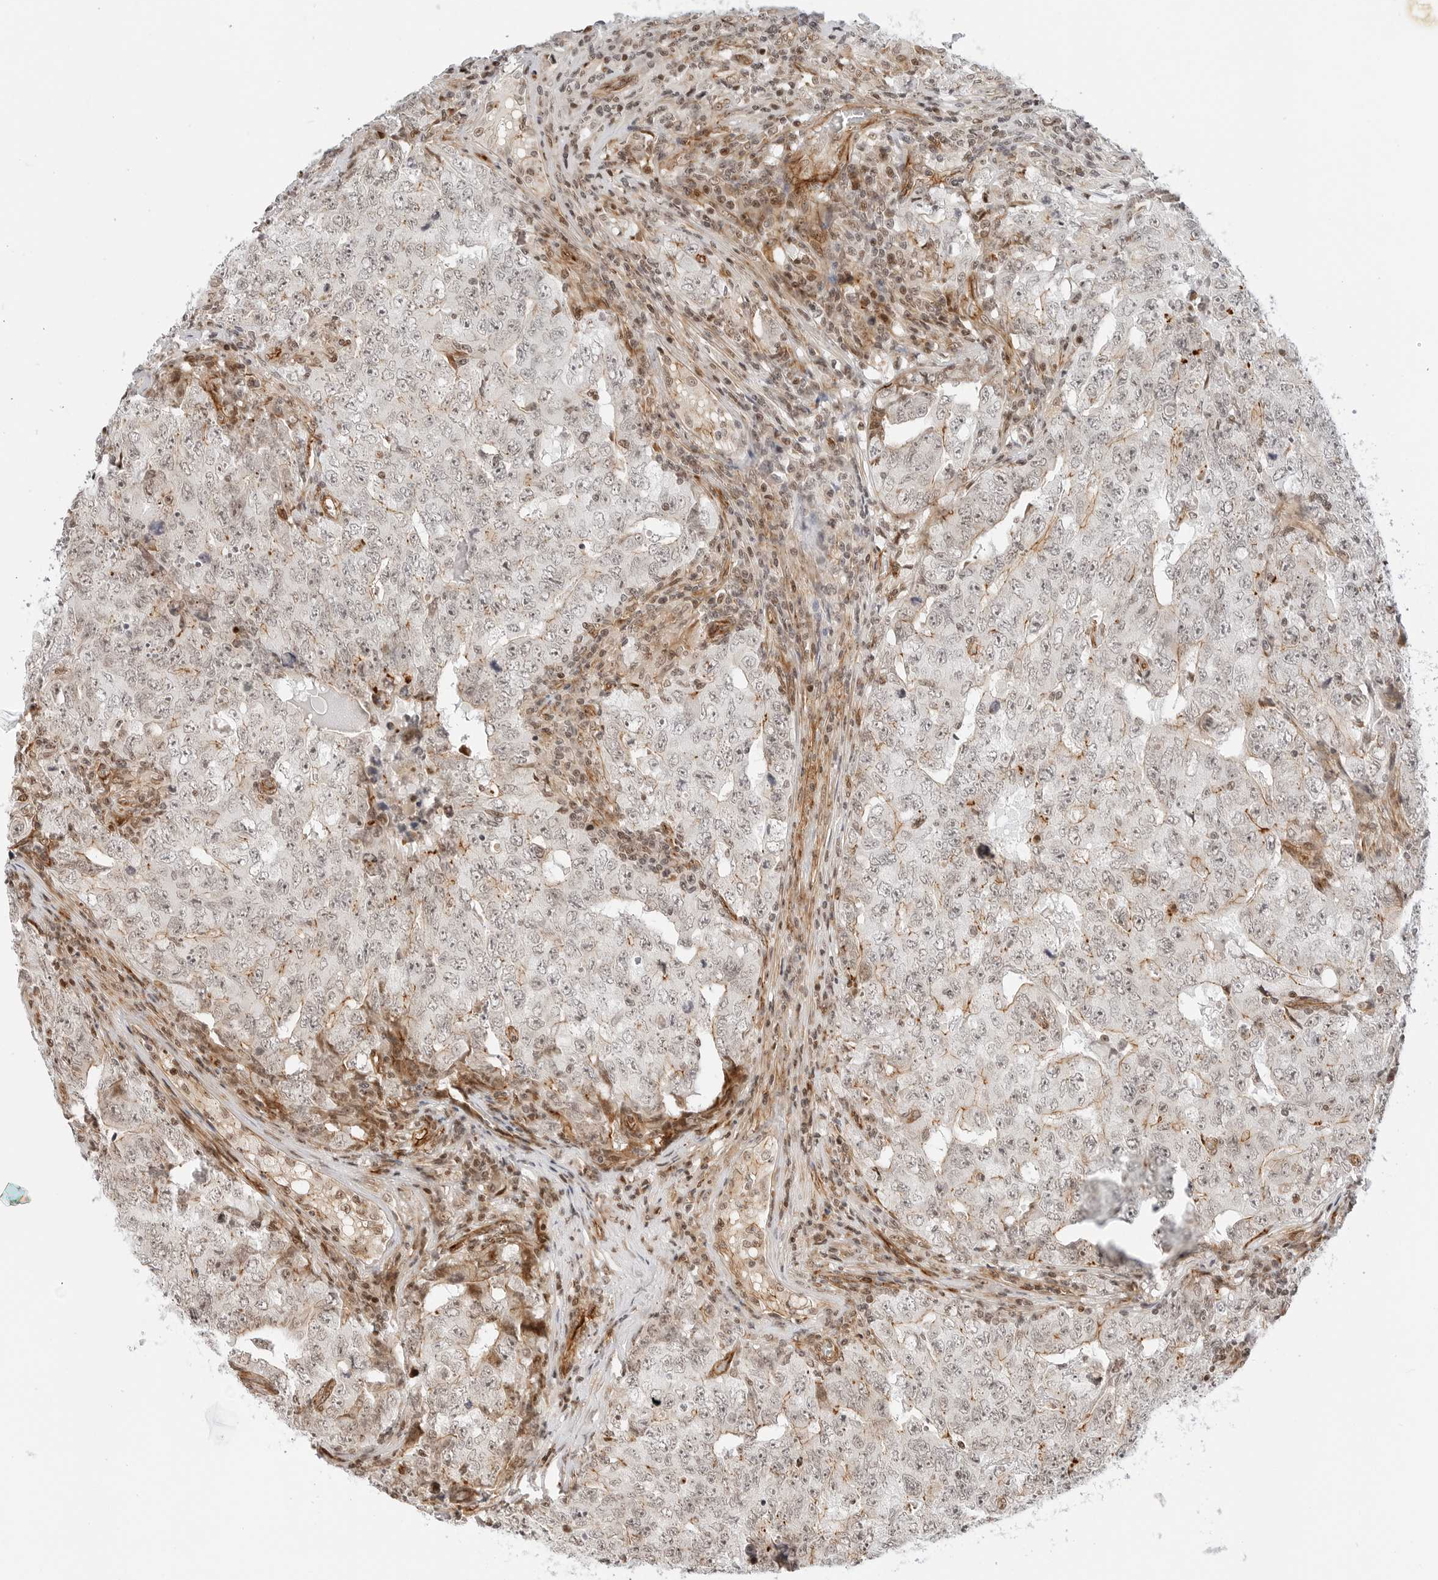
{"staining": {"intensity": "negative", "quantity": "none", "location": "none"}, "tissue": "testis cancer", "cell_type": "Tumor cells", "image_type": "cancer", "snomed": [{"axis": "morphology", "description": "Carcinoma, Embryonal, NOS"}, {"axis": "topography", "description": "Testis"}], "caption": "Immunohistochemical staining of testis embryonal carcinoma displays no significant staining in tumor cells.", "gene": "ZNF613", "patient": {"sex": "male", "age": 26}}